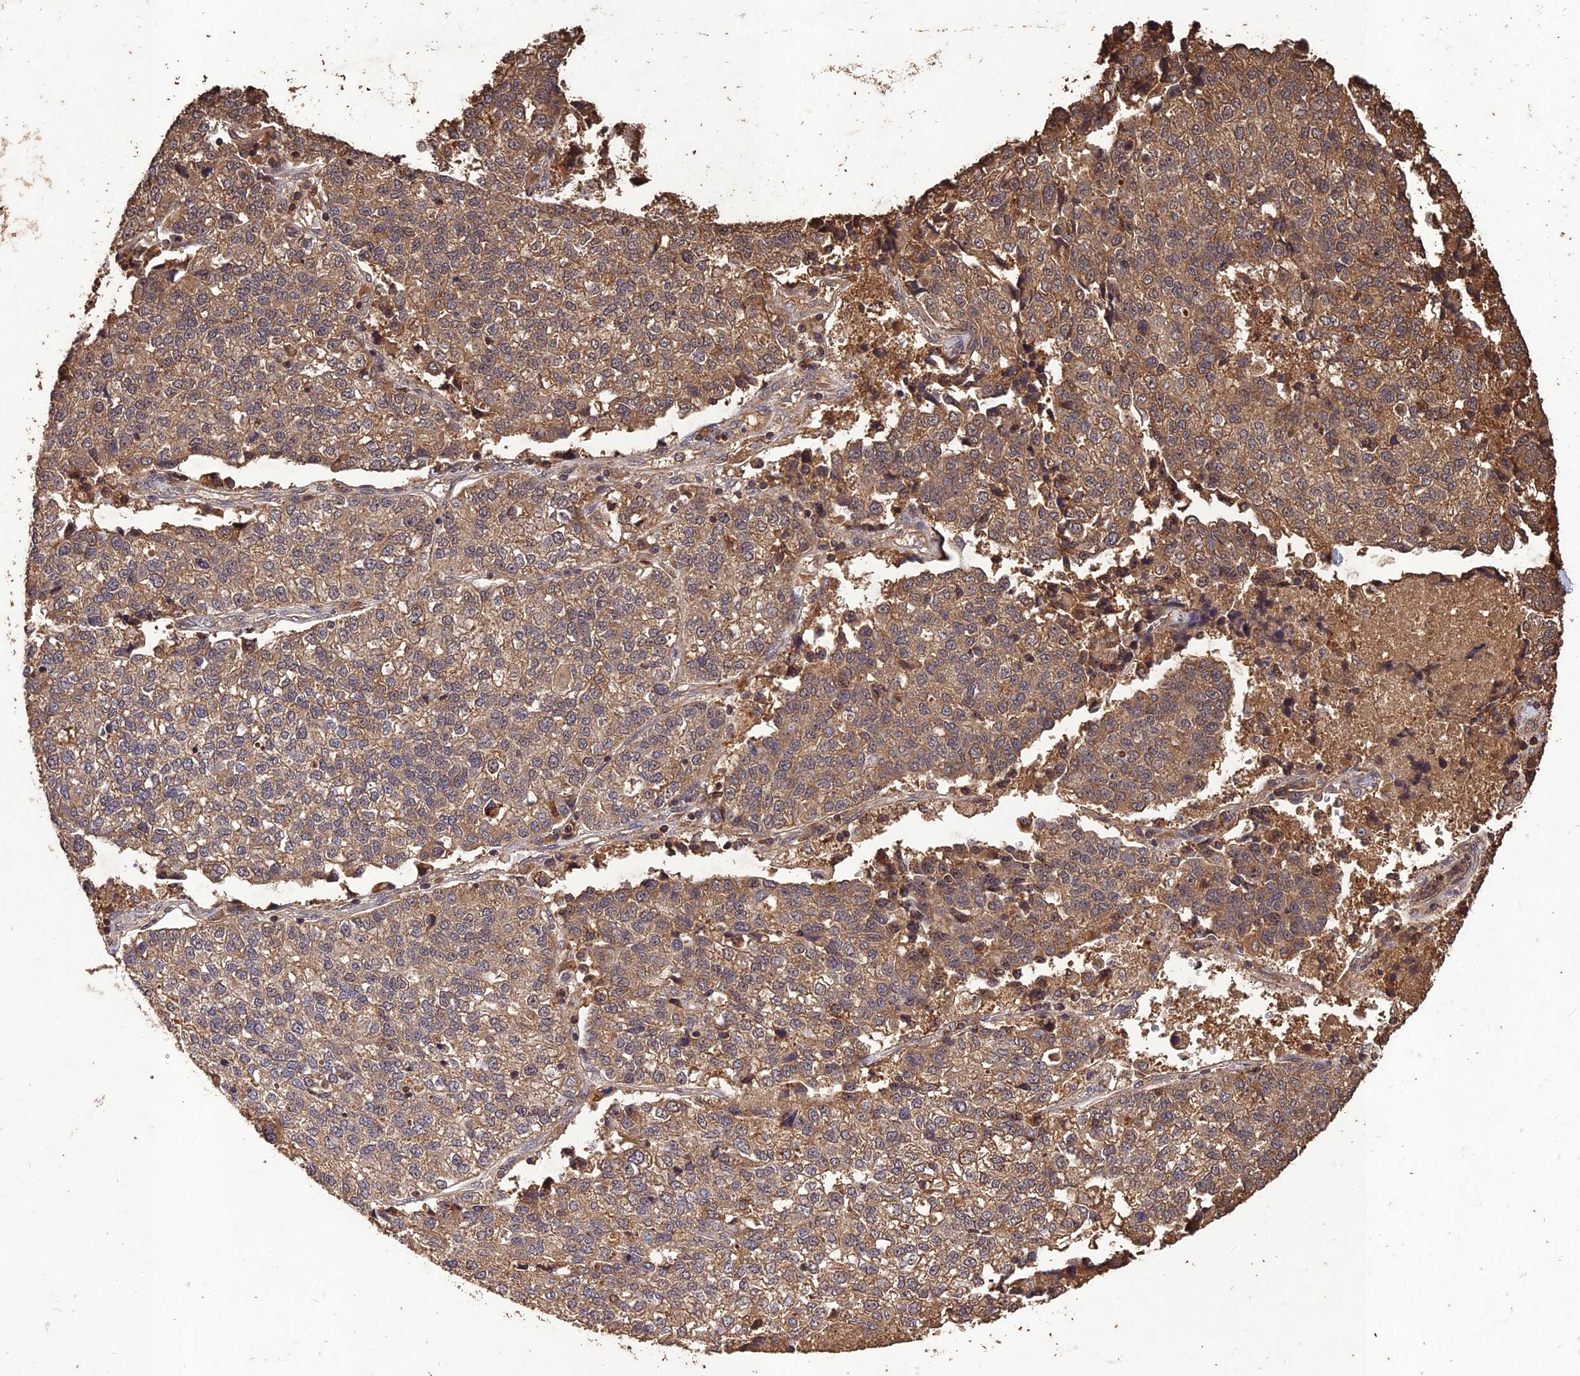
{"staining": {"intensity": "moderate", "quantity": ">75%", "location": "cytoplasmic/membranous"}, "tissue": "lung cancer", "cell_type": "Tumor cells", "image_type": "cancer", "snomed": [{"axis": "morphology", "description": "Adenocarcinoma, NOS"}, {"axis": "topography", "description": "Lung"}], "caption": "A micrograph of human lung cancer stained for a protein reveals moderate cytoplasmic/membranous brown staining in tumor cells.", "gene": "SYMPK", "patient": {"sex": "male", "age": 49}}